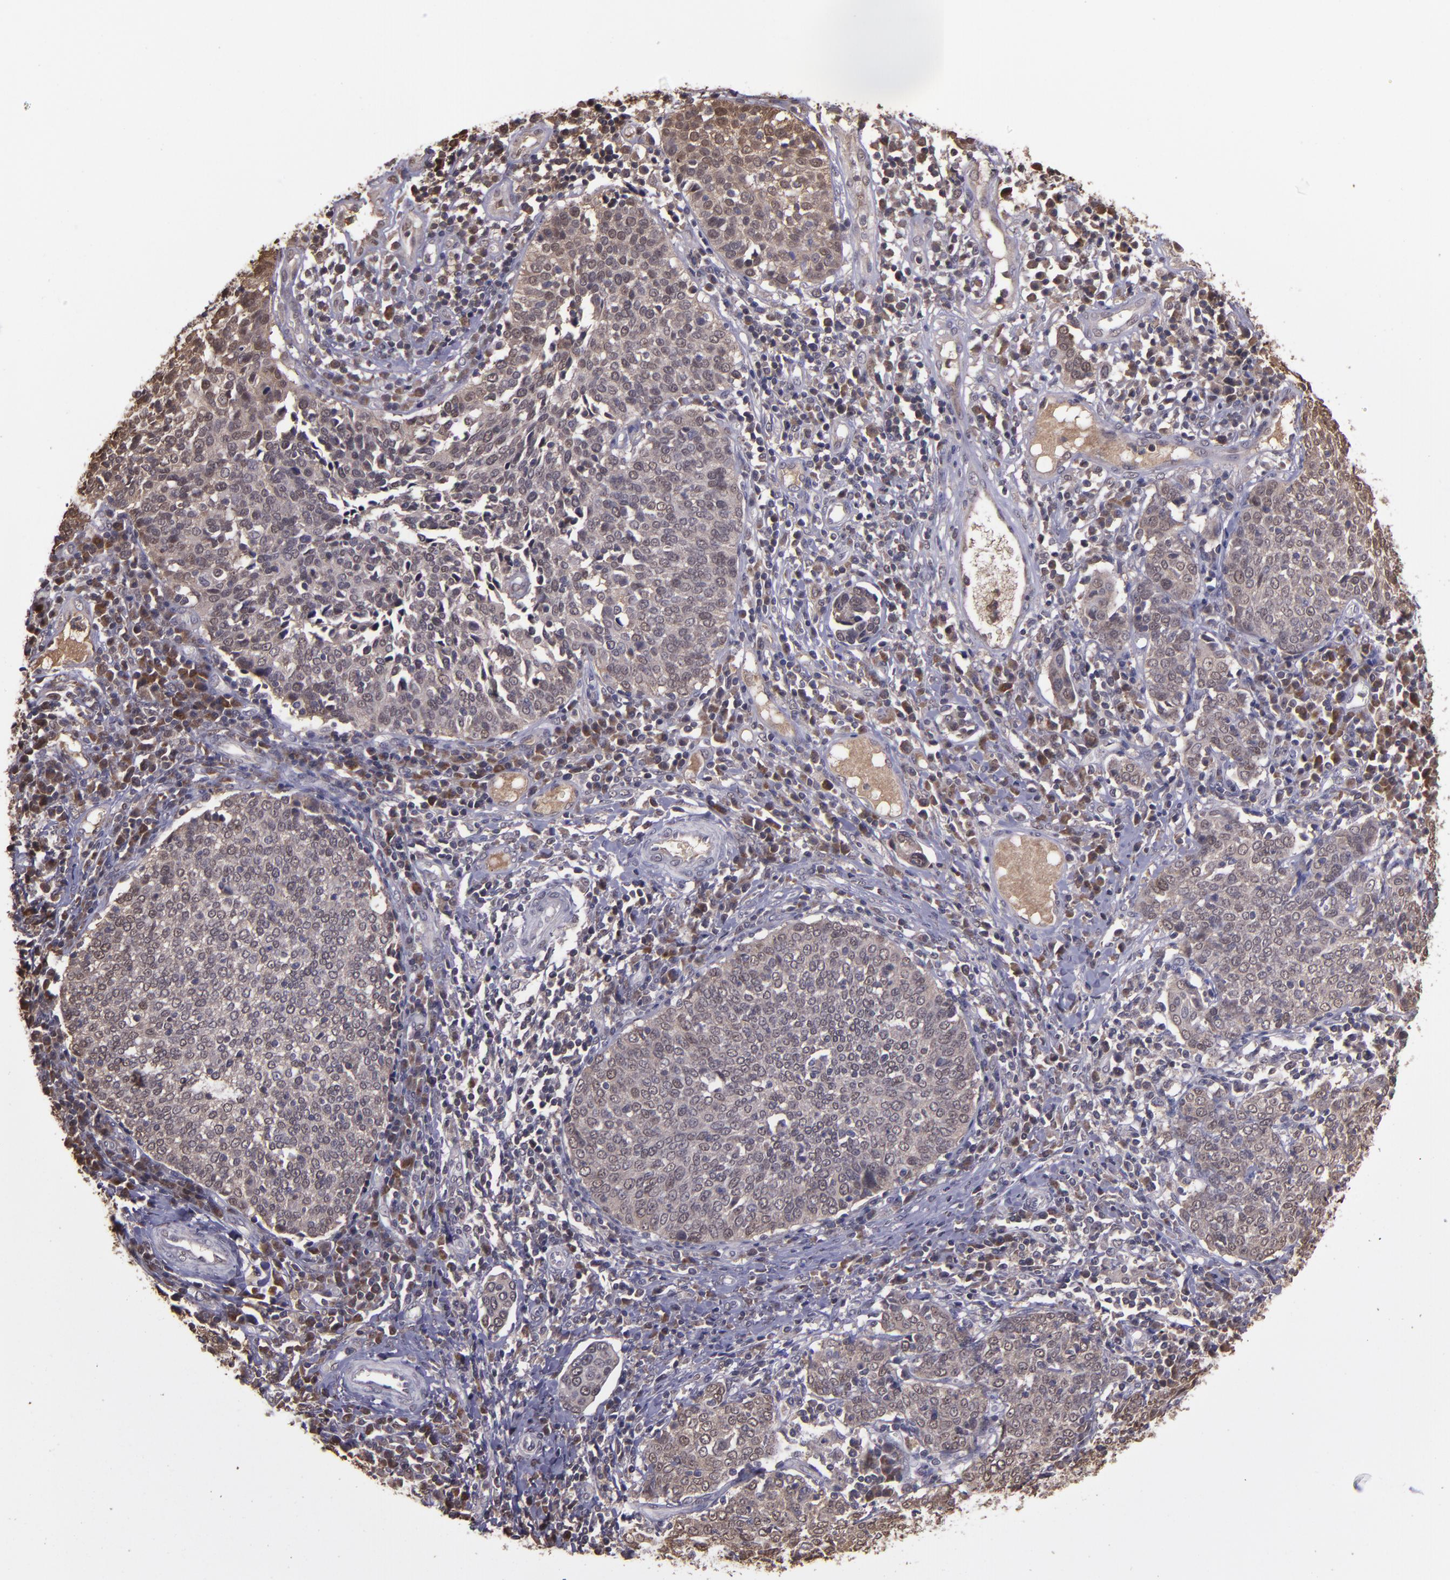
{"staining": {"intensity": "weak", "quantity": "25%-75%", "location": "cytoplasmic/membranous"}, "tissue": "cervical cancer", "cell_type": "Tumor cells", "image_type": "cancer", "snomed": [{"axis": "morphology", "description": "Squamous cell carcinoma, NOS"}, {"axis": "topography", "description": "Cervix"}], "caption": "Squamous cell carcinoma (cervical) was stained to show a protein in brown. There is low levels of weak cytoplasmic/membranous positivity in approximately 25%-75% of tumor cells.", "gene": "SERPINF2", "patient": {"sex": "female", "age": 40}}